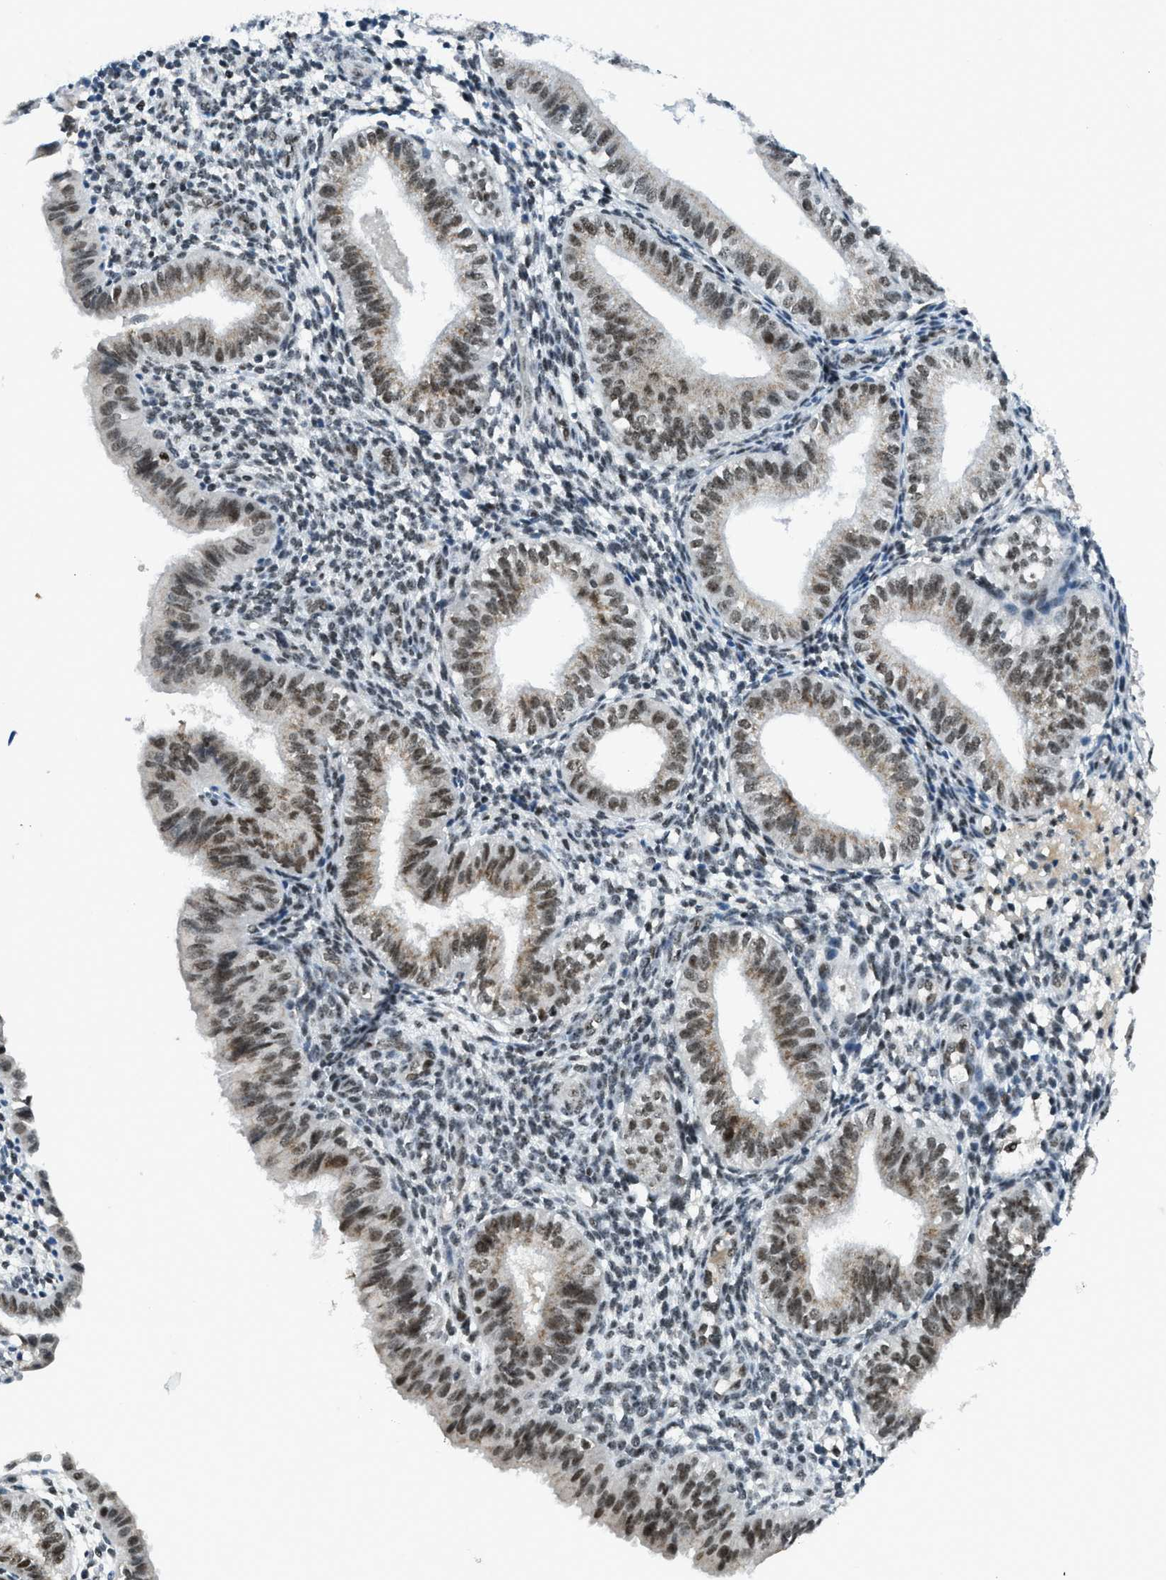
{"staining": {"intensity": "moderate", "quantity": "25%-75%", "location": "nuclear"}, "tissue": "endometrium", "cell_type": "Cells in endometrial stroma", "image_type": "normal", "snomed": [{"axis": "morphology", "description": "Normal tissue, NOS"}, {"axis": "topography", "description": "Endometrium"}], "caption": "Human endometrium stained with a brown dye demonstrates moderate nuclear positive staining in about 25%-75% of cells in endometrial stroma.", "gene": "RAD51B", "patient": {"sex": "female", "age": 39}}